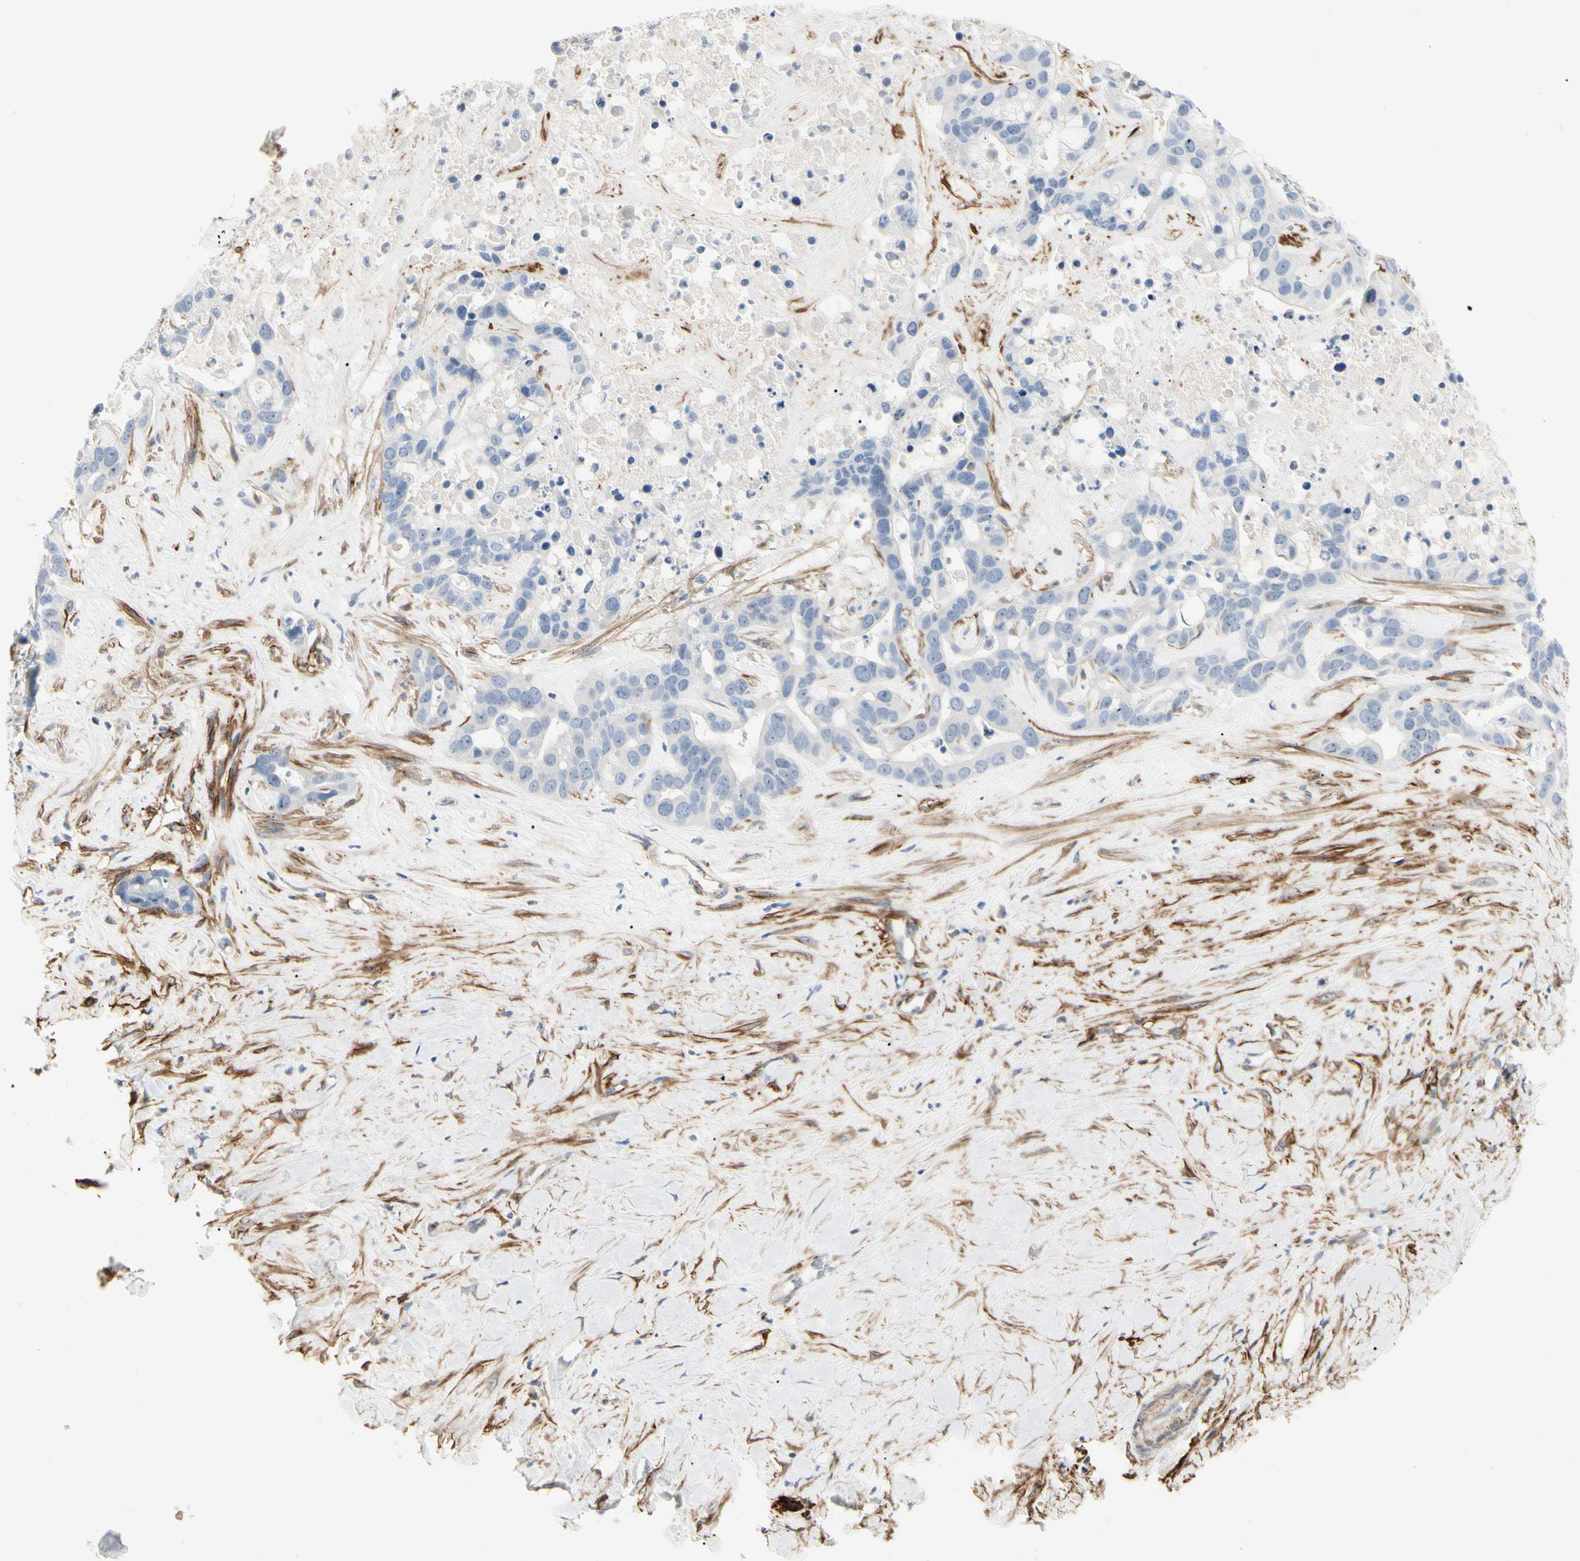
{"staining": {"intensity": "negative", "quantity": "none", "location": "none"}, "tissue": "liver cancer", "cell_type": "Tumor cells", "image_type": "cancer", "snomed": [{"axis": "morphology", "description": "Cholangiocarcinoma"}, {"axis": "topography", "description": "Liver"}], "caption": "Cholangiocarcinoma (liver) stained for a protein using immunohistochemistry demonstrates no positivity tumor cells.", "gene": "GGT5", "patient": {"sex": "female", "age": 65}}